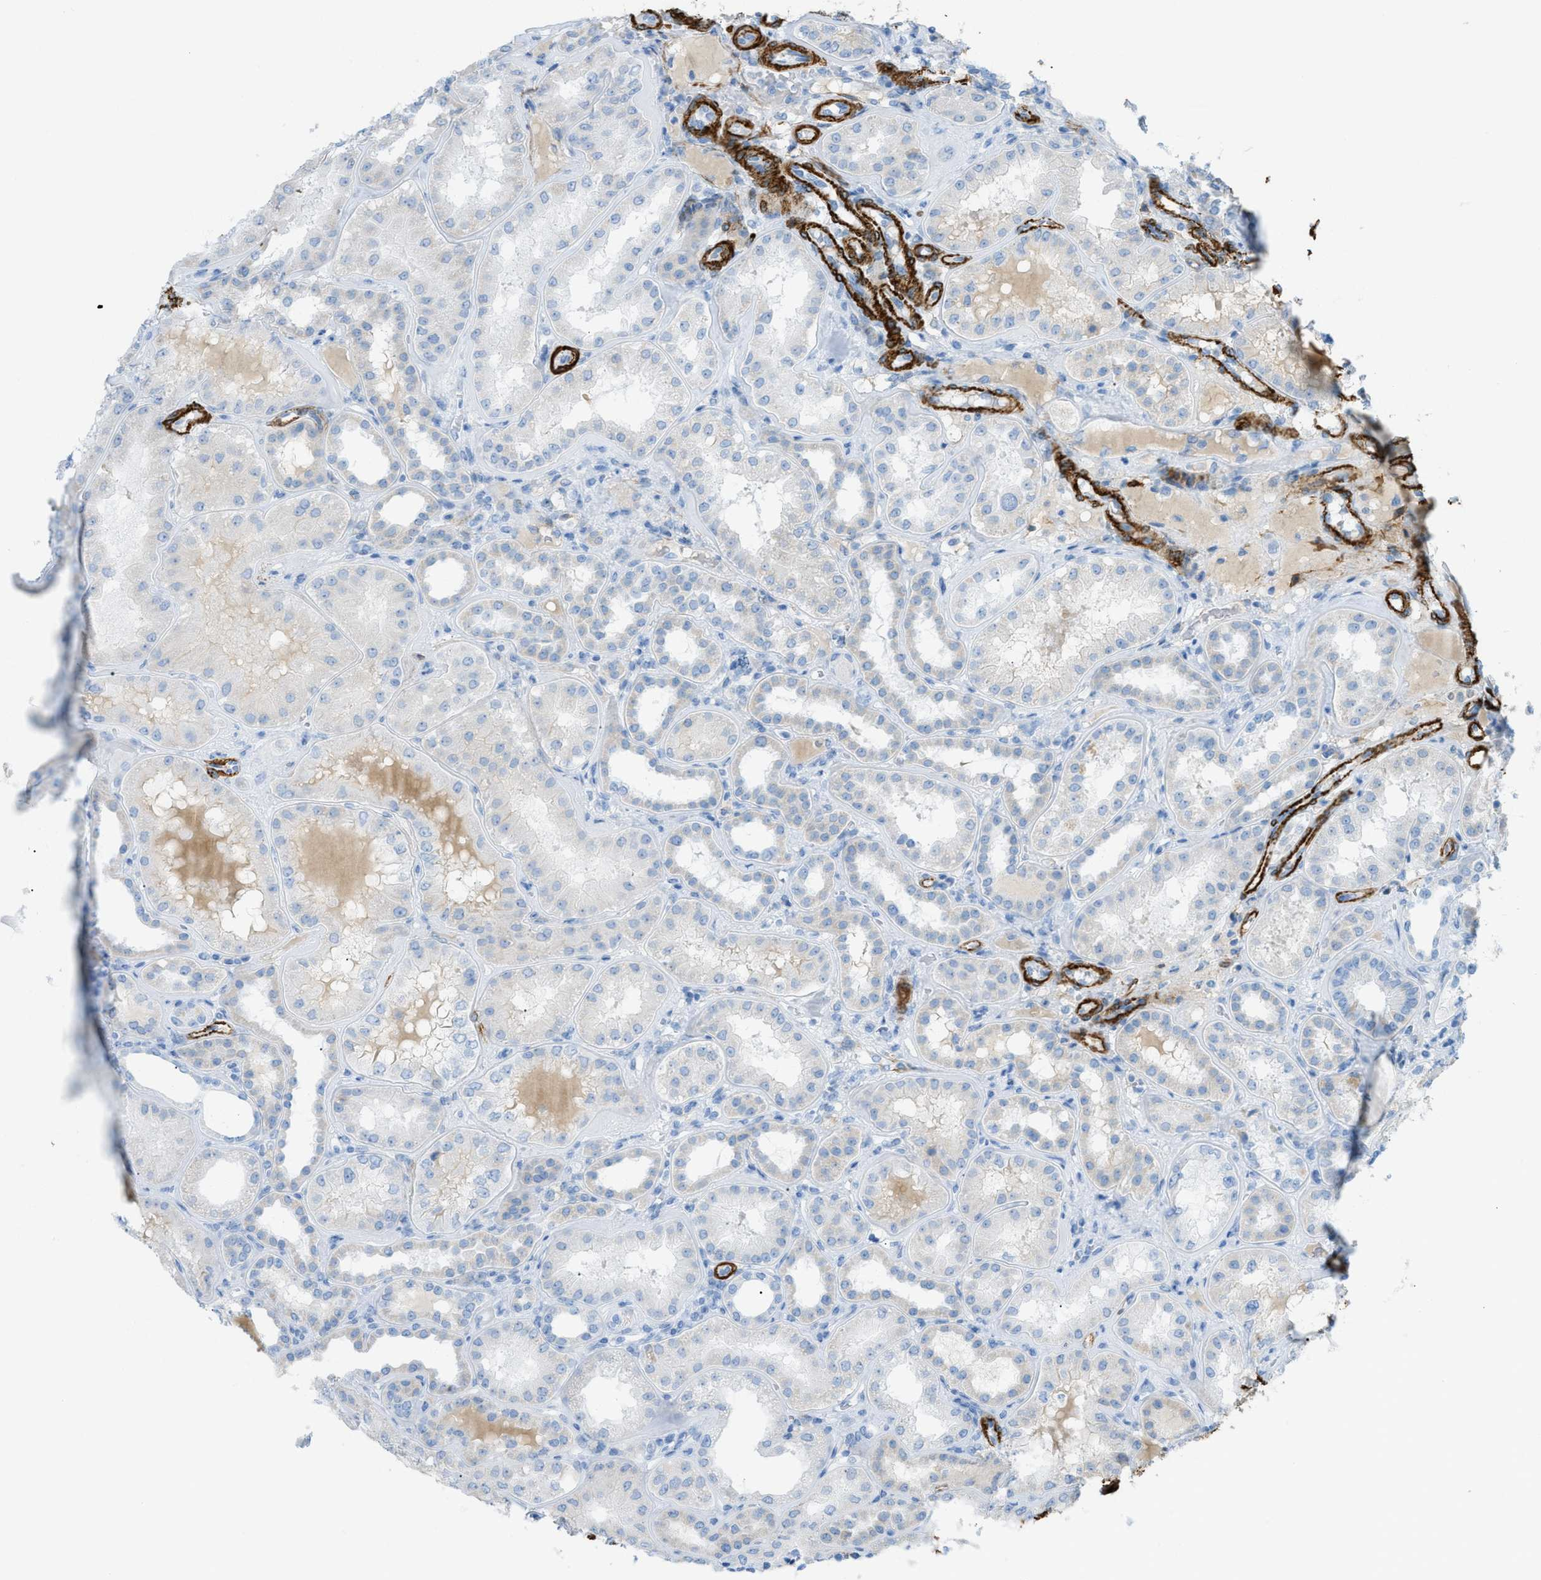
{"staining": {"intensity": "negative", "quantity": "none", "location": "none"}, "tissue": "kidney", "cell_type": "Cells in glomeruli", "image_type": "normal", "snomed": [{"axis": "morphology", "description": "Normal tissue, NOS"}, {"axis": "topography", "description": "Kidney"}], "caption": "A high-resolution photomicrograph shows immunohistochemistry (IHC) staining of benign kidney, which exhibits no significant positivity in cells in glomeruli. (Stains: DAB immunohistochemistry (IHC) with hematoxylin counter stain, Microscopy: brightfield microscopy at high magnification).", "gene": "MYH11", "patient": {"sex": "female", "age": 56}}